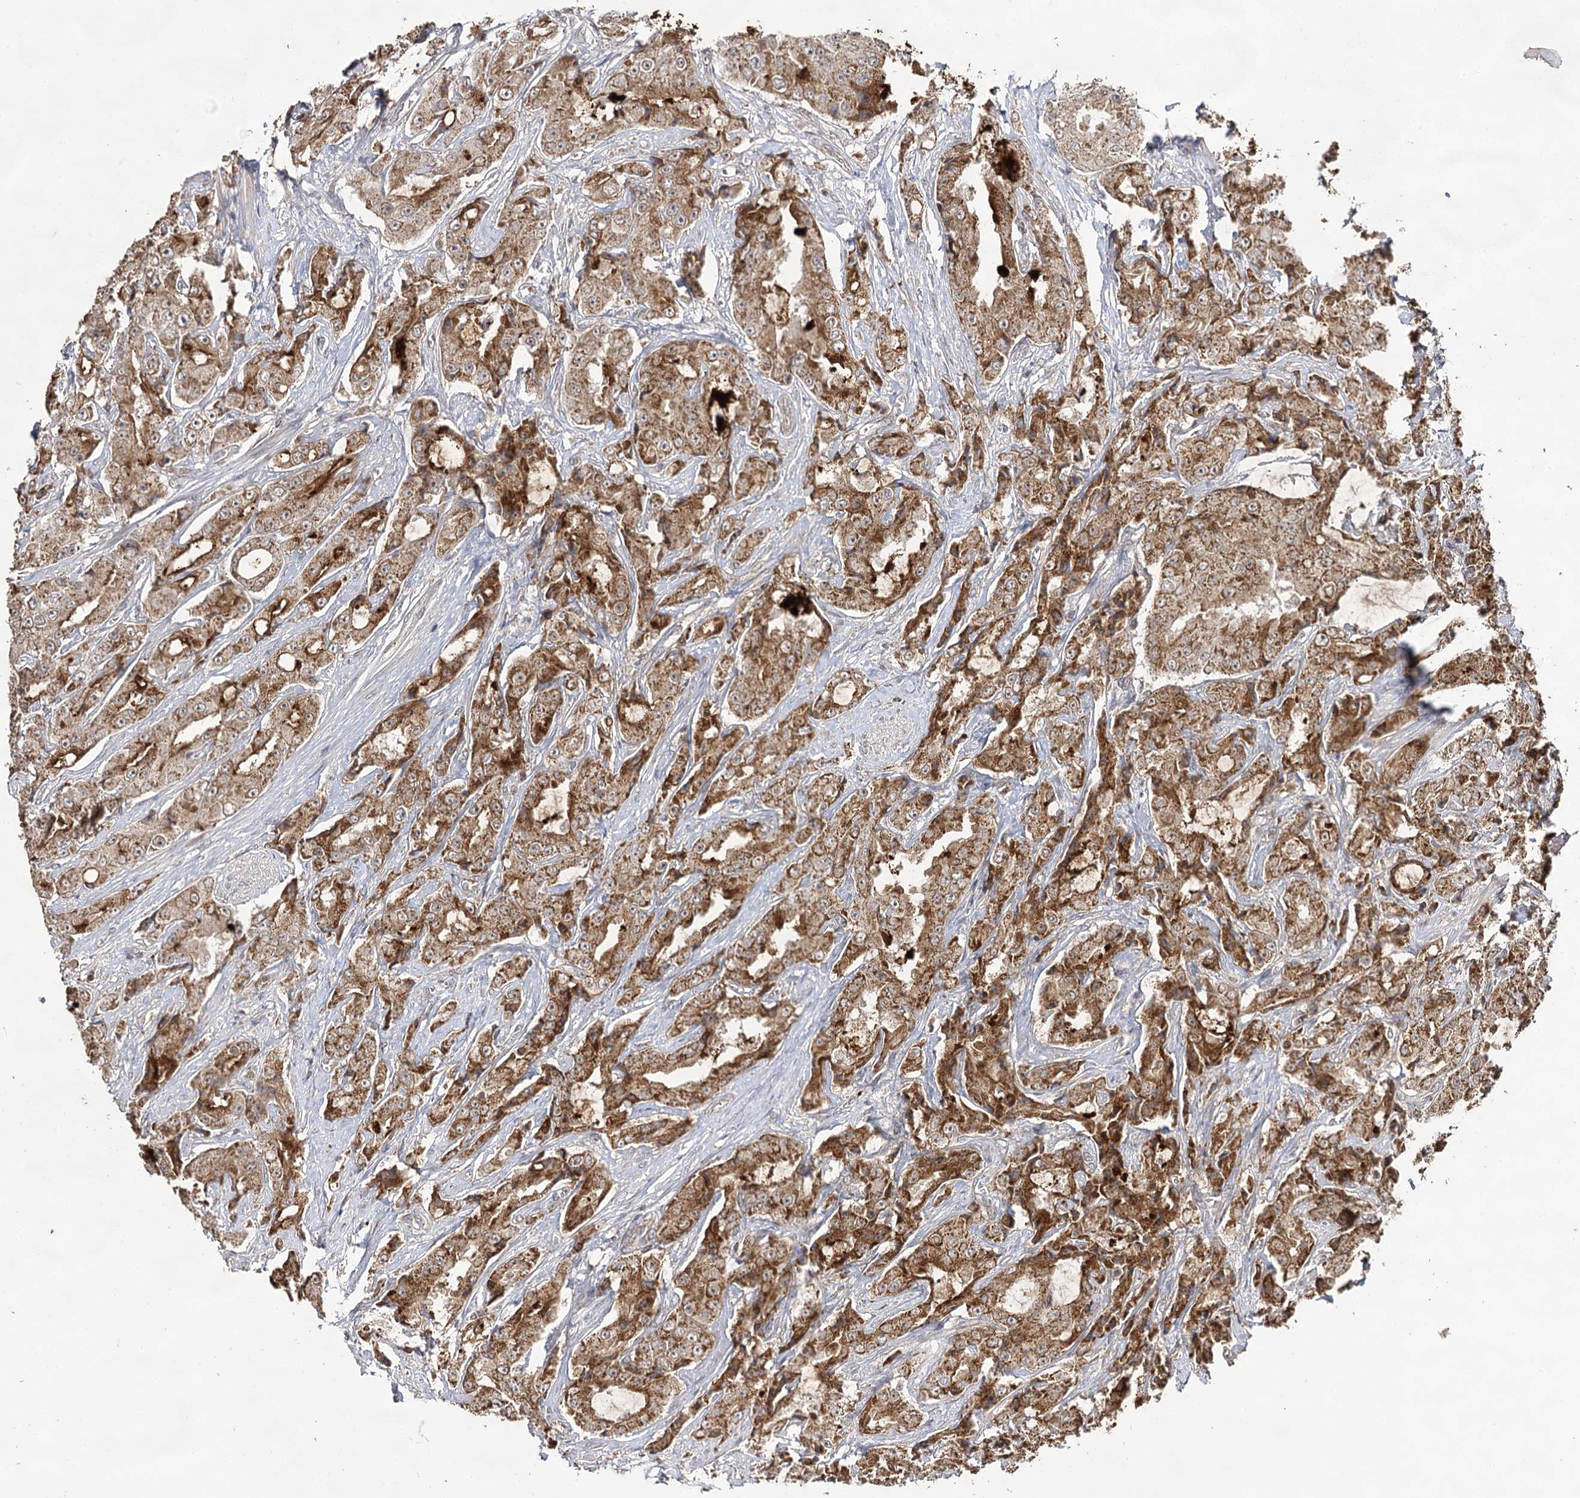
{"staining": {"intensity": "moderate", "quantity": ">75%", "location": "cytoplasmic/membranous,nuclear"}, "tissue": "prostate cancer", "cell_type": "Tumor cells", "image_type": "cancer", "snomed": [{"axis": "morphology", "description": "Adenocarcinoma, High grade"}, {"axis": "topography", "description": "Prostate"}], "caption": "Protein expression analysis of human prostate cancer (adenocarcinoma (high-grade)) reveals moderate cytoplasmic/membranous and nuclear expression in about >75% of tumor cells.", "gene": "ACTR6", "patient": {"sex": "male", "age": 73}}